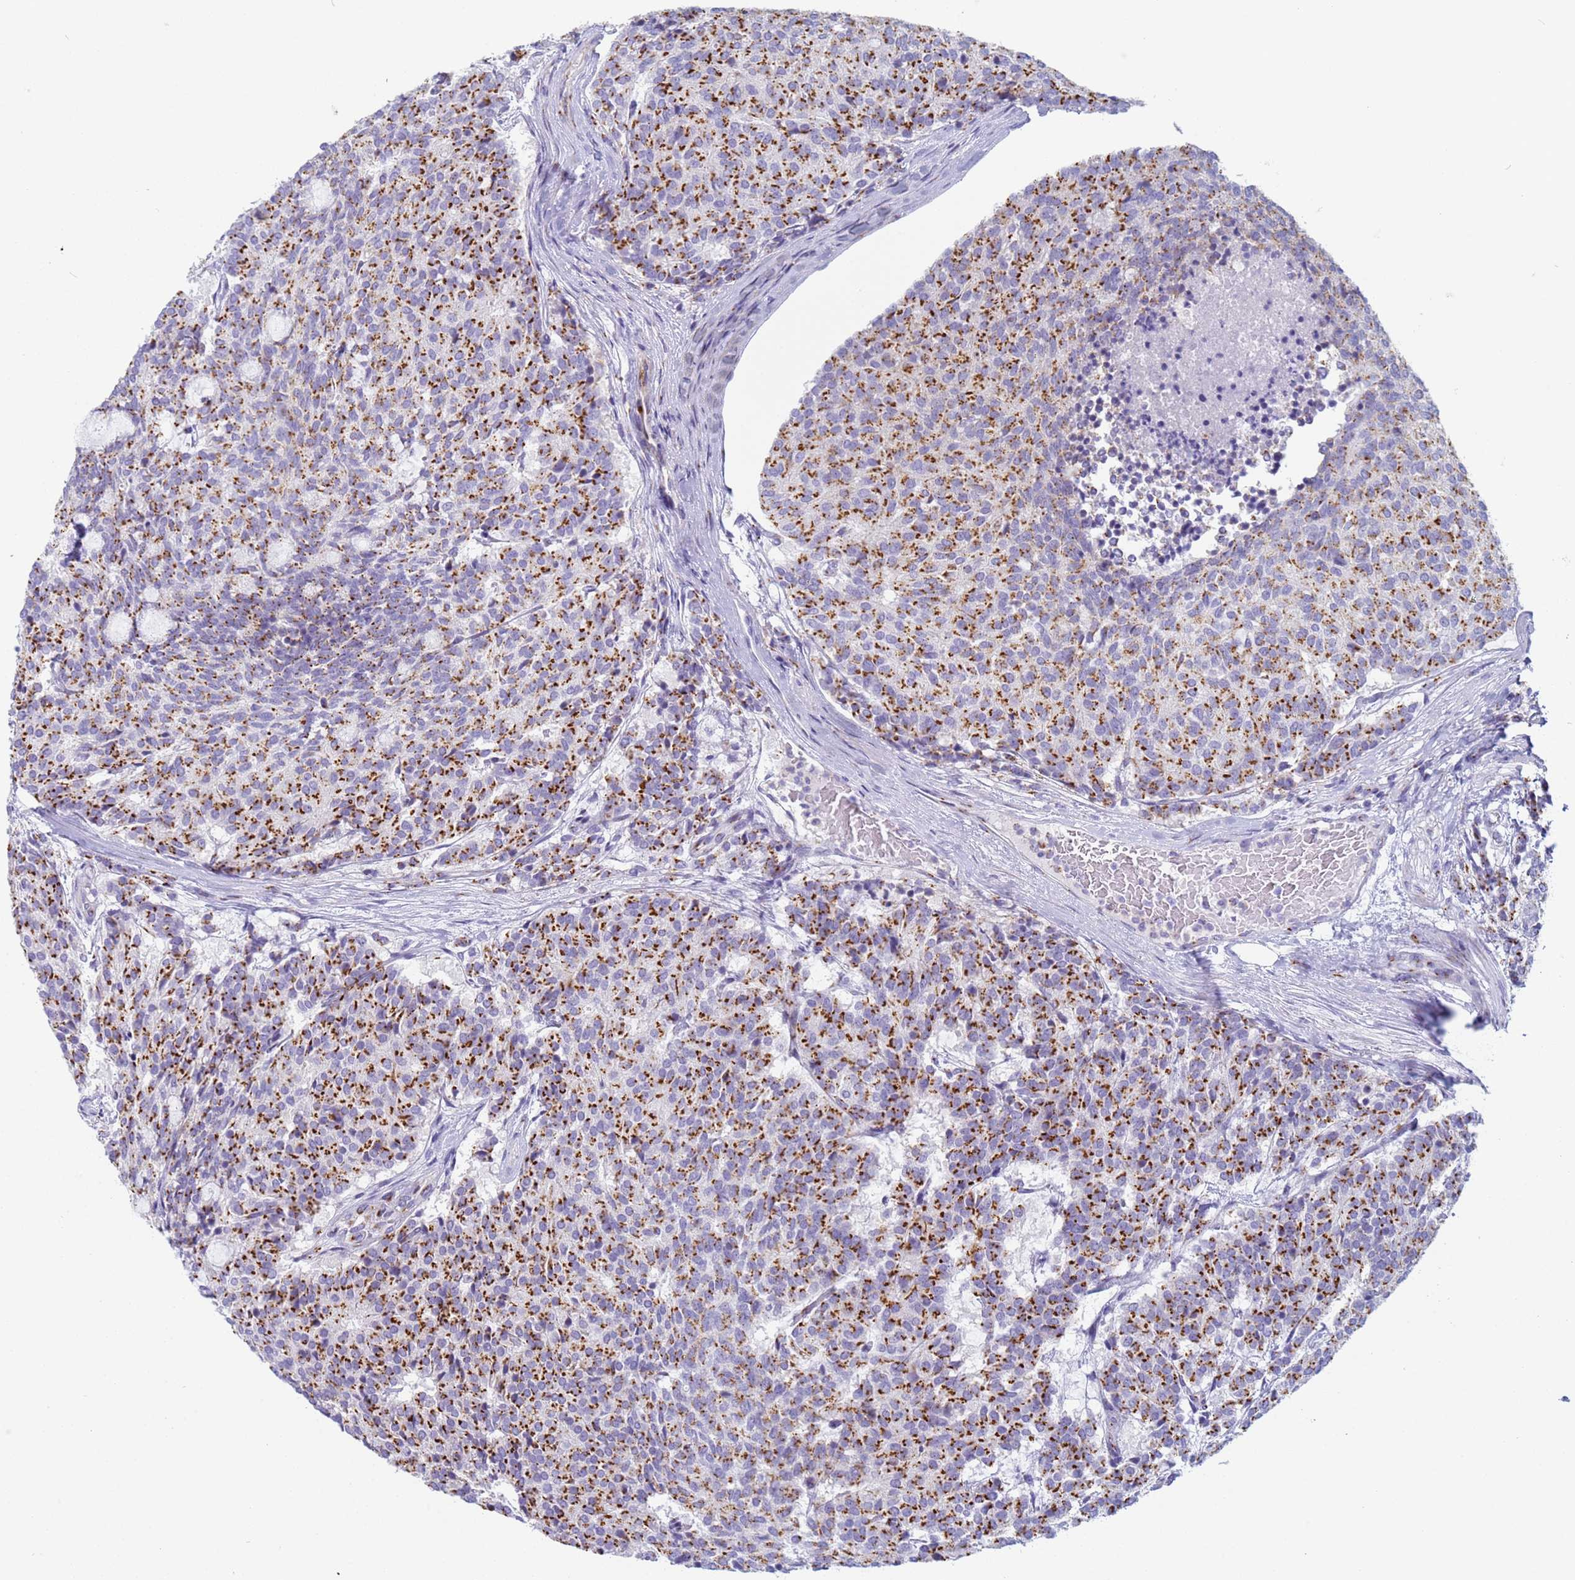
{"staining": {"intensity": "strong", "quantity": ">75%", "location": "cytoplasmic/membranous"}, "tissue": "carcinoid", "cell_type": "Tumor cells", "image_type": "cancer", "snomed": [{"axis": "morphology", "description": "Carcinoid, malignant, NOS"}, {"axis": "topography", "description": "Pancreas"}], "caption": "Immunohistochemical staining of human carcinoid (malignant) reveals strong cytoplasmic/membranous protein expression in about >75% of tumor cells.", "gene": "CR1", "patient": {"sex": "female", "age": 54}}